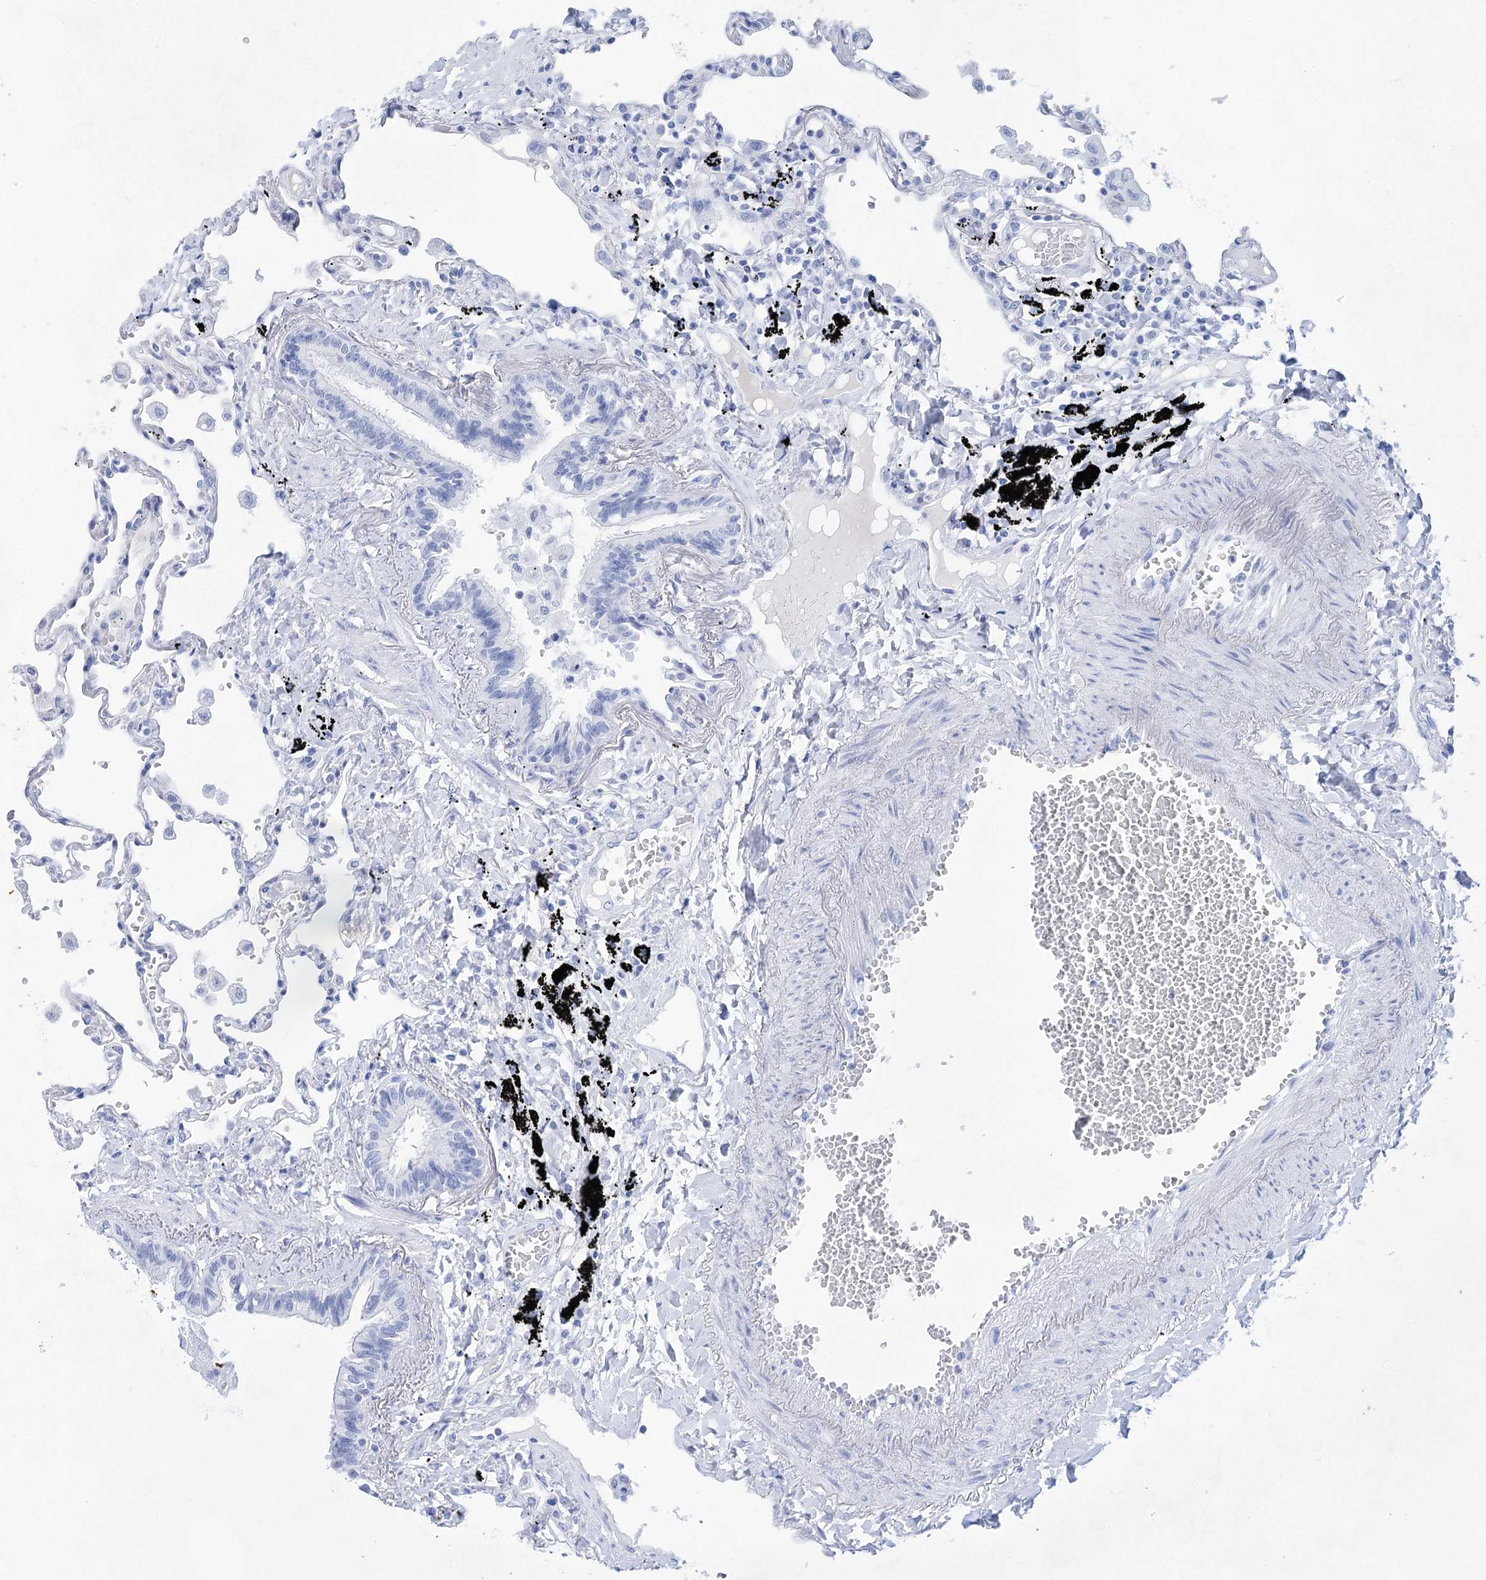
{"staining": {"intensity": "negative", "quantity": "none", "location": "none"}, "tissue": "lung", "cell_type": "Alveolar cells", "image_type": "normal", "snomed": [{"axis": "morphology", "description": "Normal tissue, NOS"}, {"axis": "topography", "description": "Lung"}], "caption": "High power microscopy image of an IHC photomicrograph of normal lung, revealing no significant expression in alveolar cells. (DAB (3,3'-diaminobenzidine) IHC, high magnification).", "gene": "LALBA", "patient": {"sex": "female", "age": 67}}